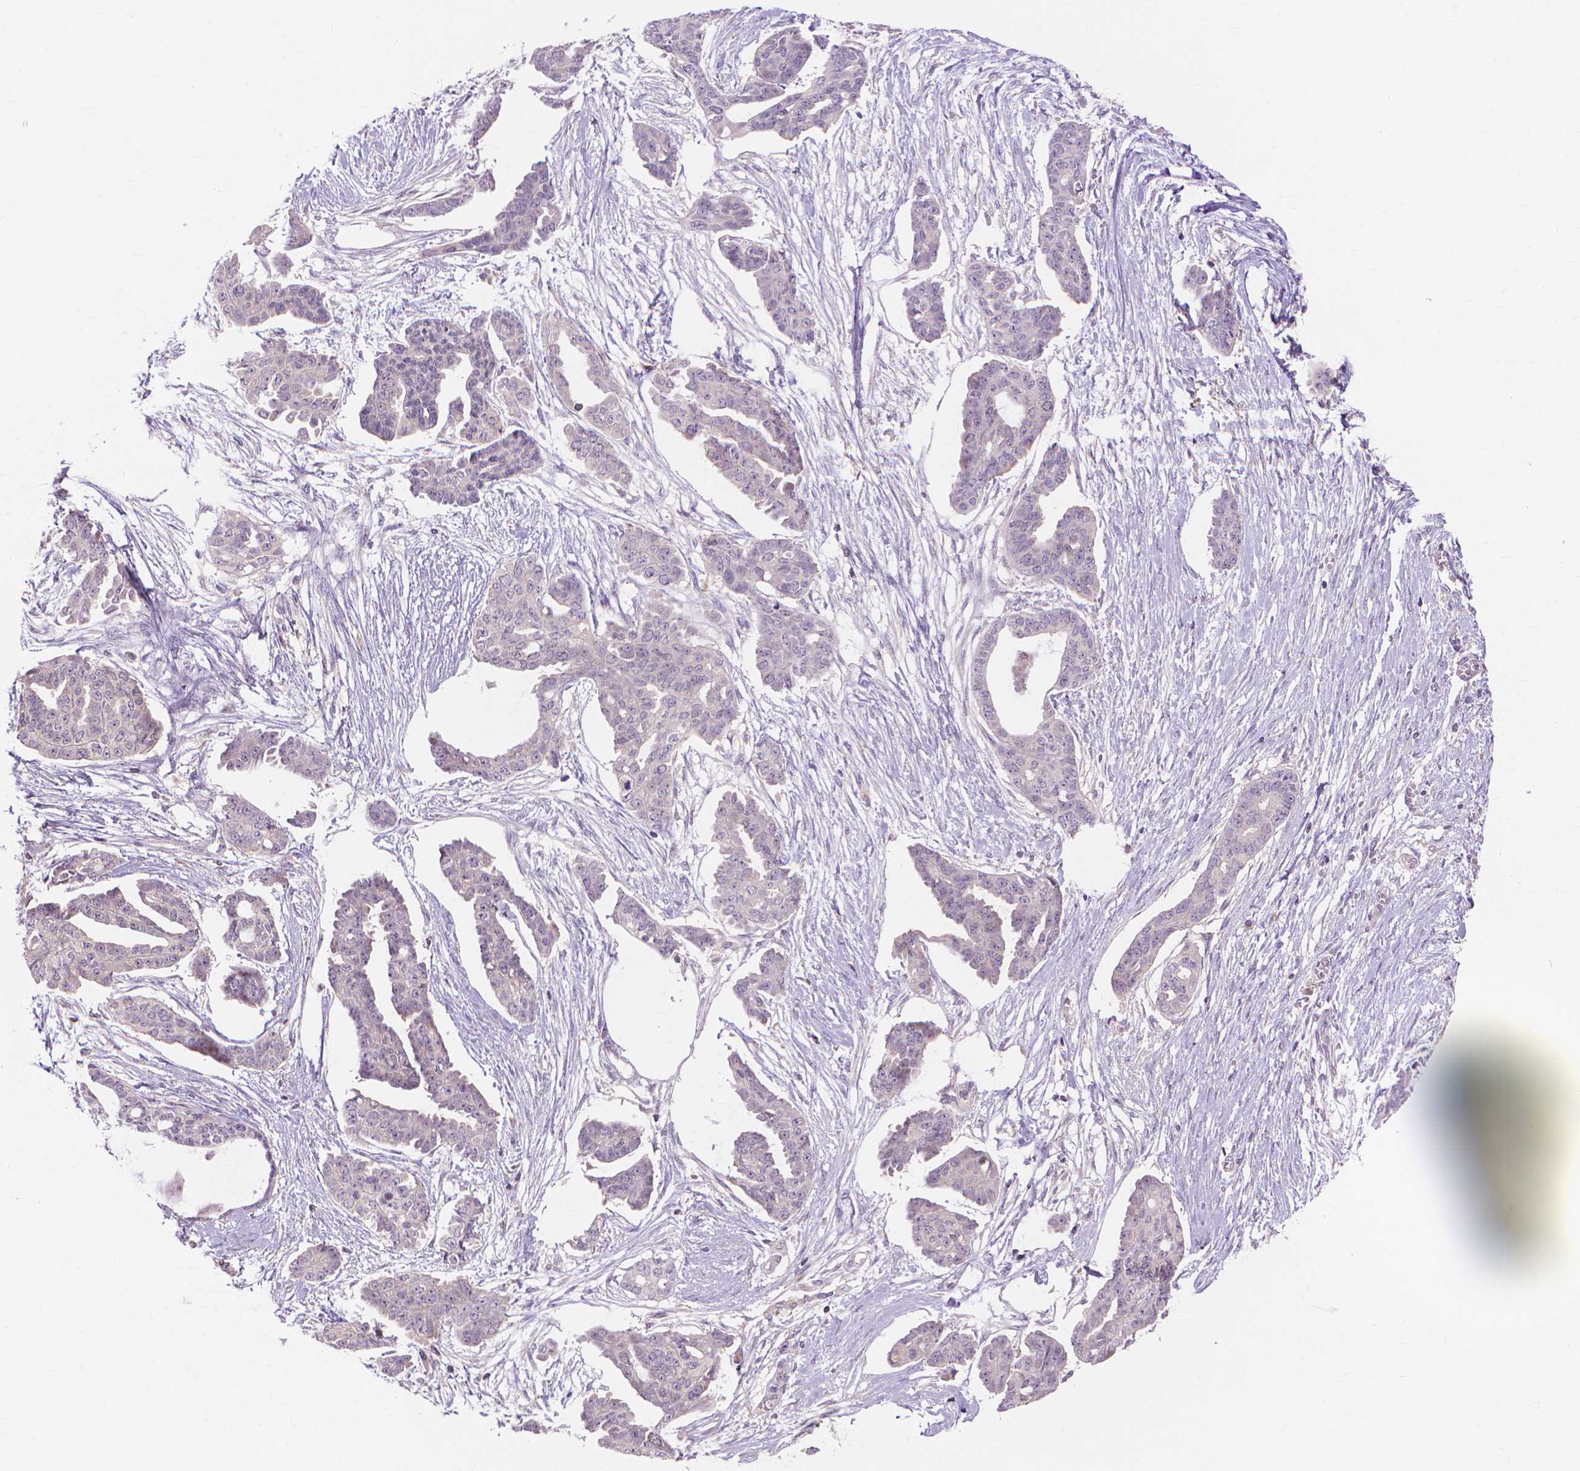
{"staining": {"intensity": "negative", "quantity": "none", "location": "none"}, "tissue": "ovarian cancer", "cell_type": "Tumor cells", "image_type": "cancer", "snomed": [{"axis": "morphology", "description": "Cystadenocarcinoma, serous, NOS"}, {"axis": "topography", "description": "Ovary"}], "caption": "A histopathology image of human ovarian serous cystadenocarcinoma is negative for staining in tumor cells.", "gene": "PRDM13", "patient": {"sex": "female", "age": 71}}